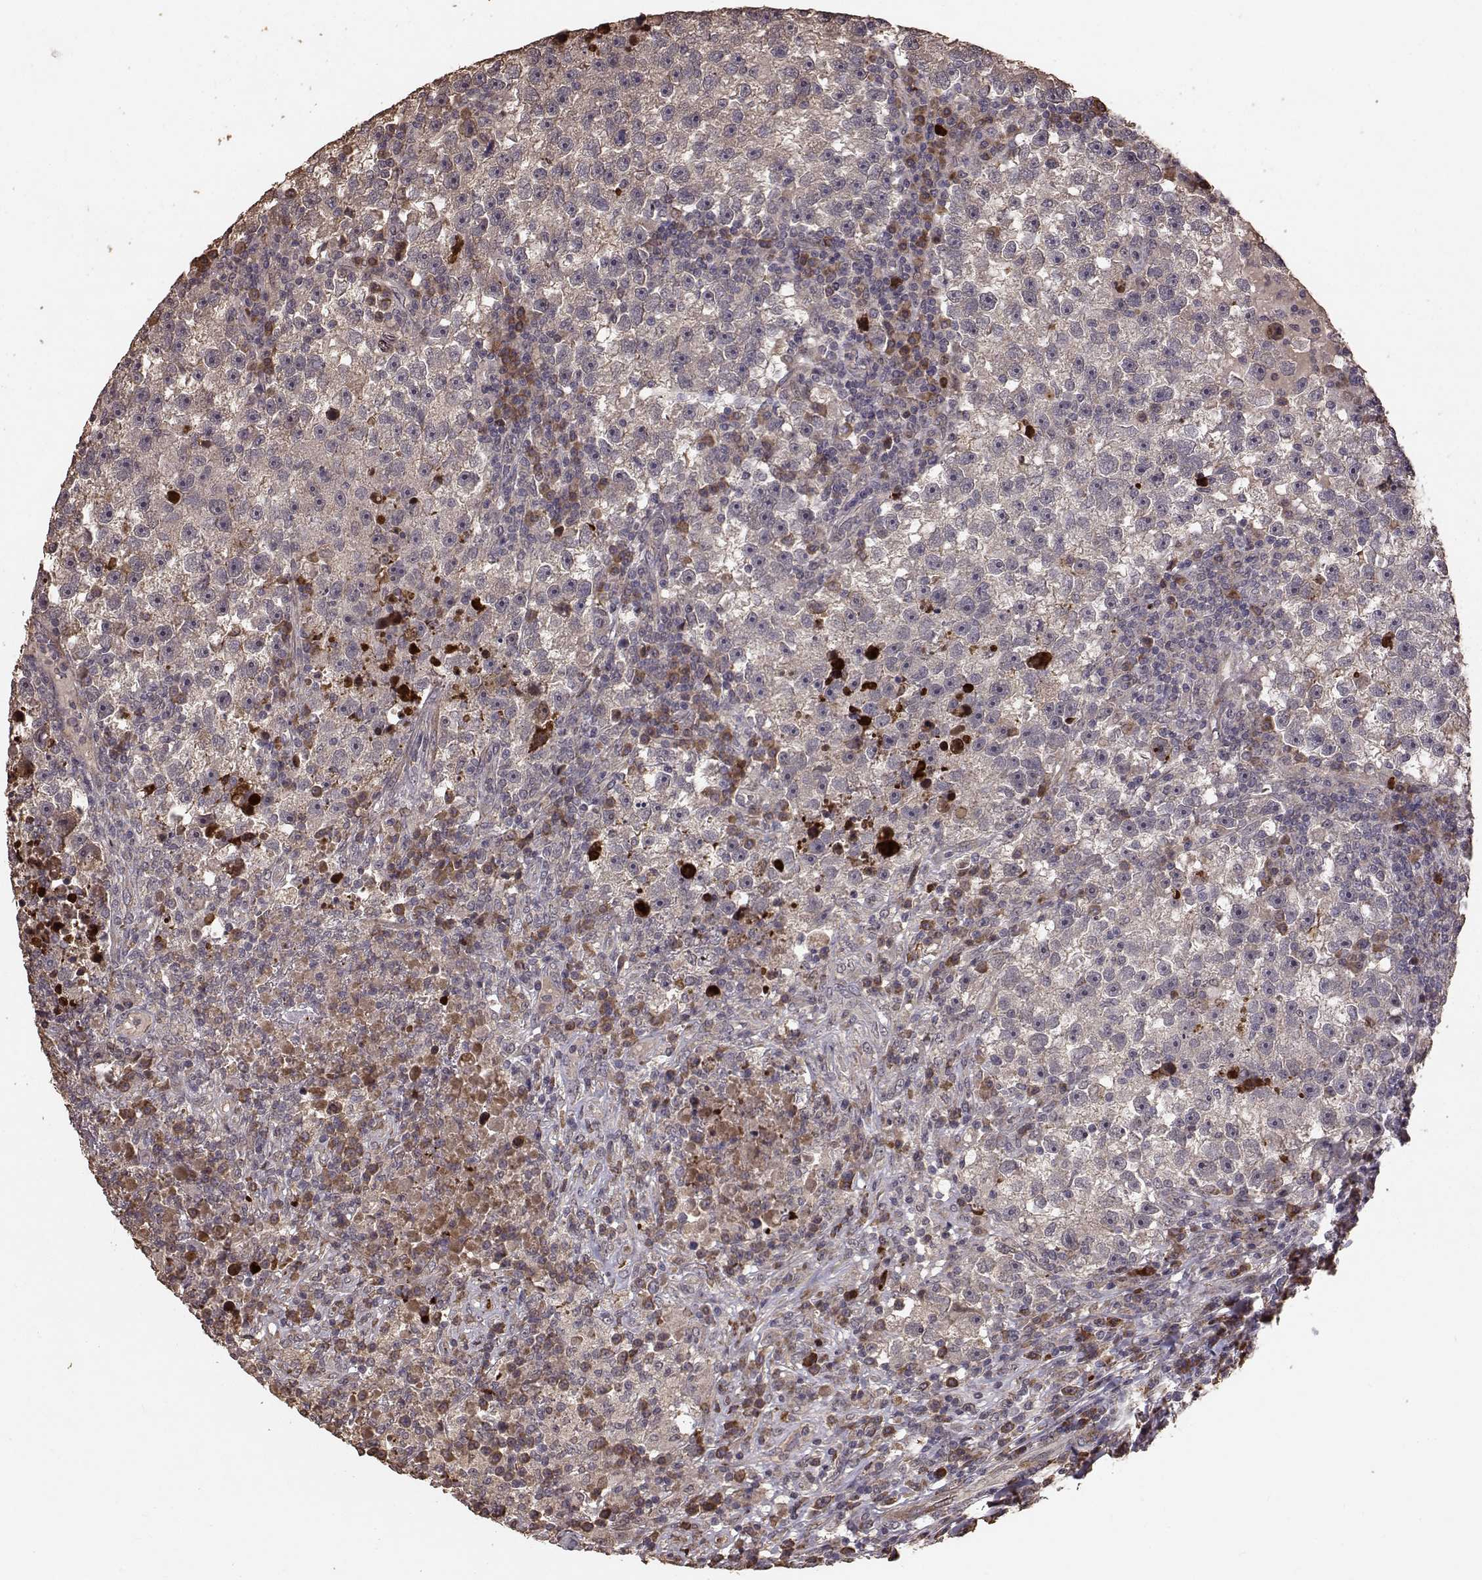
{"staining": {"intensity": "moderate", "quantity": "25%-75%", "location": "cytoplasmic/membranous"}, "tissue": "testis cancer", "cell_type": "Tumor cells", "image_type": "cancer", "snomed": [{"axis": "morphology", "description": "Seminoma, NOS"}, {"axis": "topography", "description": "Testis"}], "caption": "IHC (DAB (3,3'-diaminobenzidine)) staining of seminoma (testis) displays moderate cytoplasmic/membranous protein staining in about 25%-75% of tumor cells.", "gene": "USP15", "patient": {"sex": "male", "age": 47}}